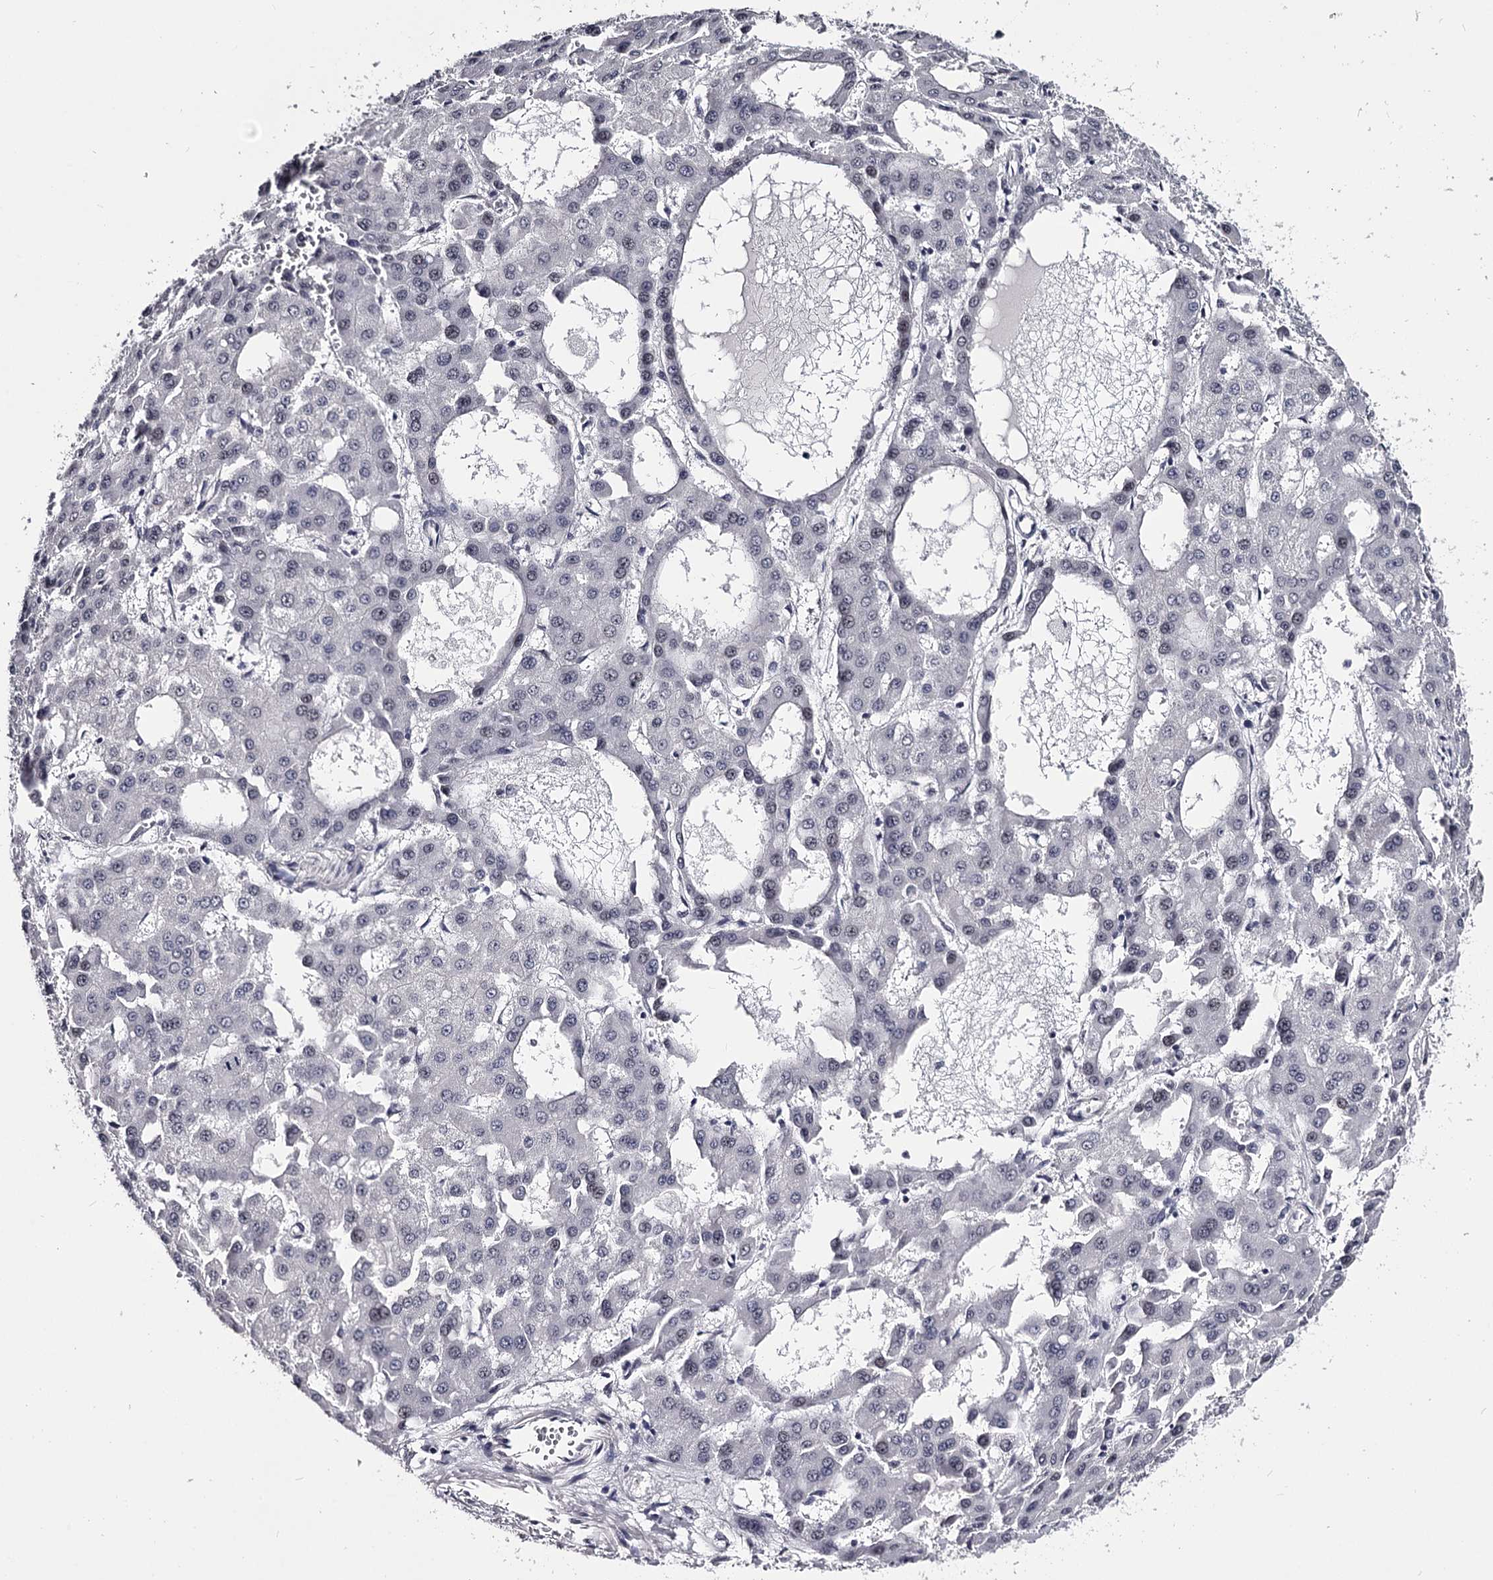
{"staining": {"intensity": "negative", "quantity": "none", "location": "none"}, "tissue": "liver cancer", "cell_type": "Tumor cells", "image_type": "cancer", "snomed": [{"axis": "morphology", "description": "Carcinoma, Hepatocellular, NOS"}, {"axis": "topography", "description": "Liver"}], "caption": "High power microscopy histopathology image of an immunohistochemistry histopathology image of hepatocellular carcinoma (liver), revealing no significant staining in tumor cells.", "gene": "OVOL2", "patient": {"sex": "male", "age": 47}}